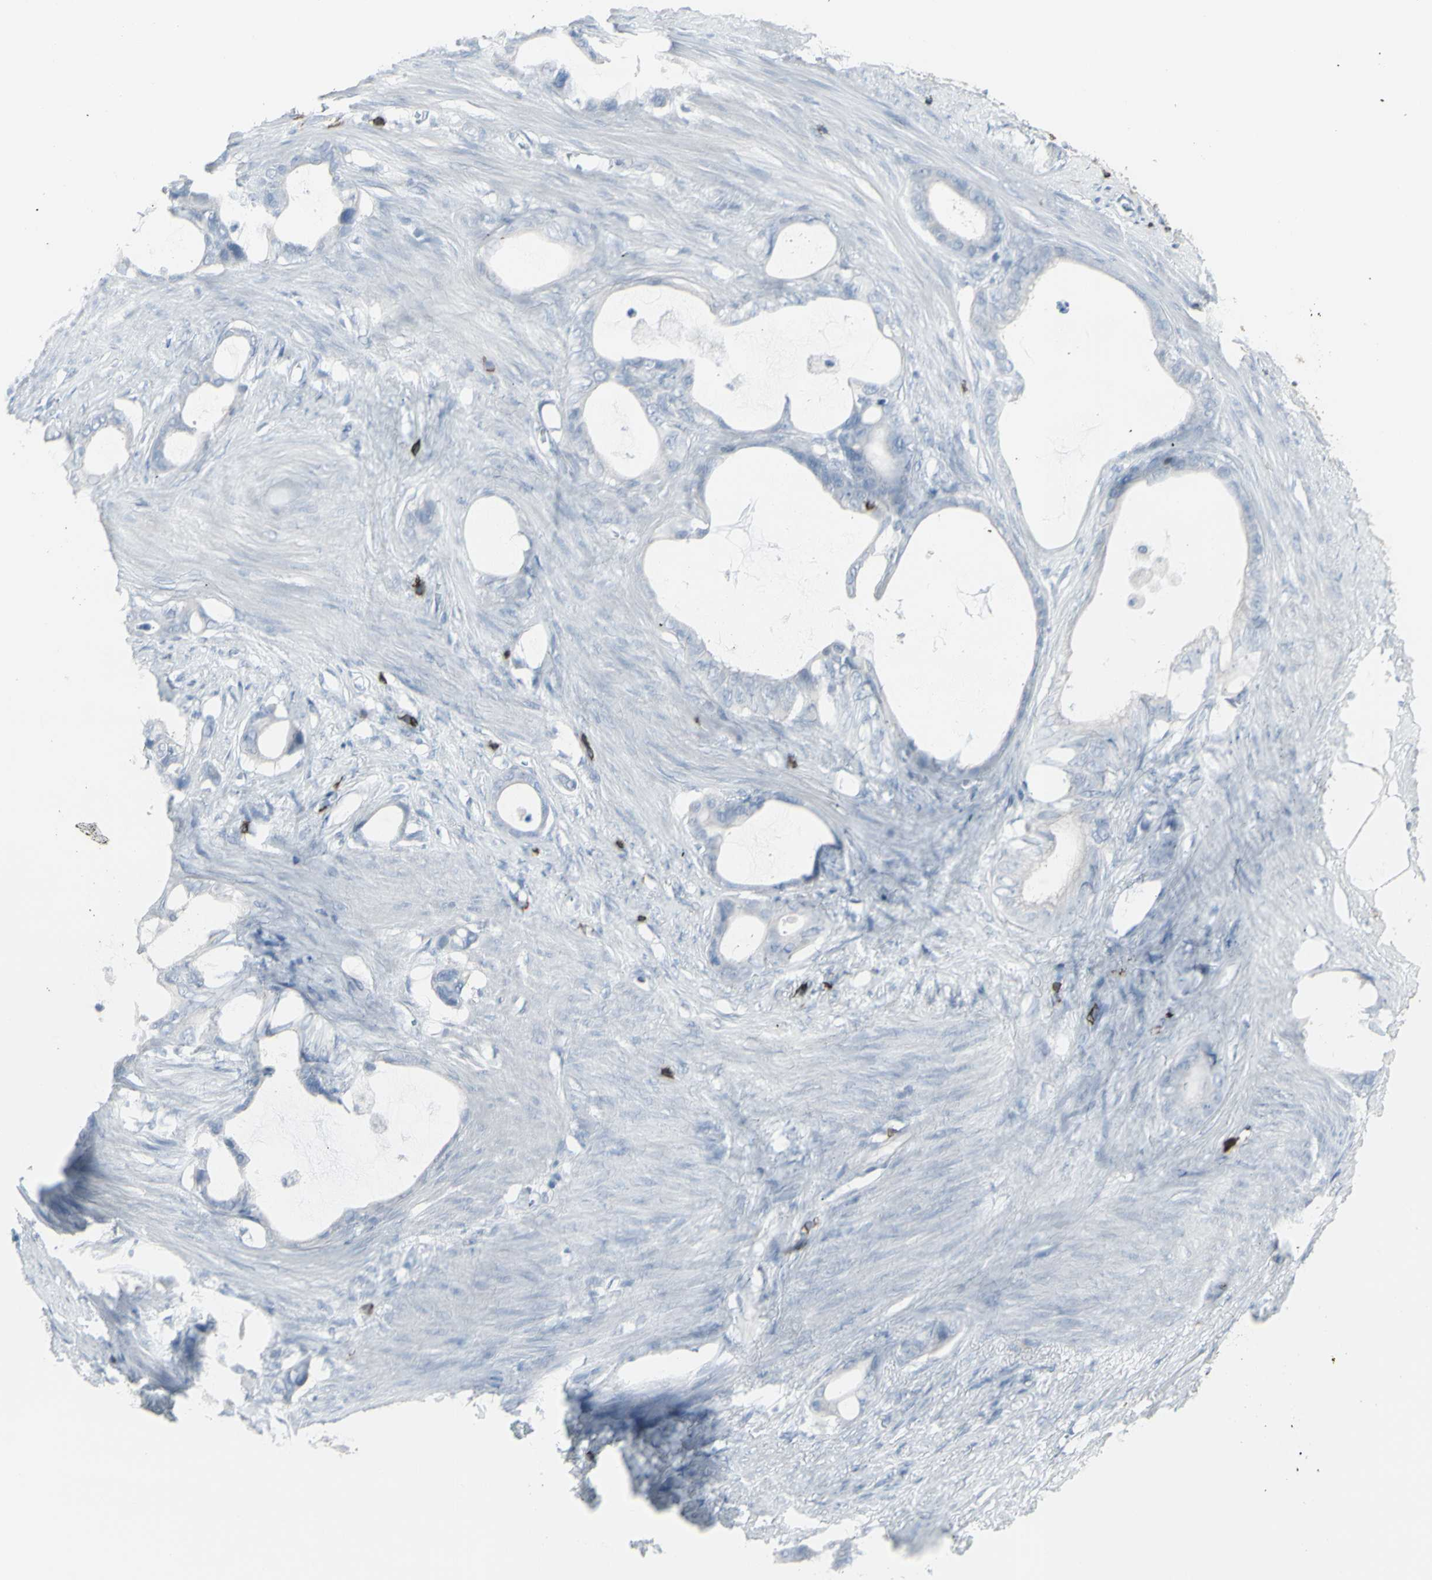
{"staining": {"intensity": "negative", "quantity": "none", "location": "none"}, "tissue": "stomach cancer", "cell_type": "Tumor cells", "image_type": "cancer", "snomed": [{"axis": "morphology", "description": "Adenocarcinoma, NOS"}, {"axis": "topography", "description": "Stomach"}], "caption": "A micrograph of human stomach cancer is negative for staining in tumor cells. (Immunohistochemistry (ihc), brightfield microscopy, high magnification).", "gene": "CD247", "patient": {"sex": "female", "age": 75}}